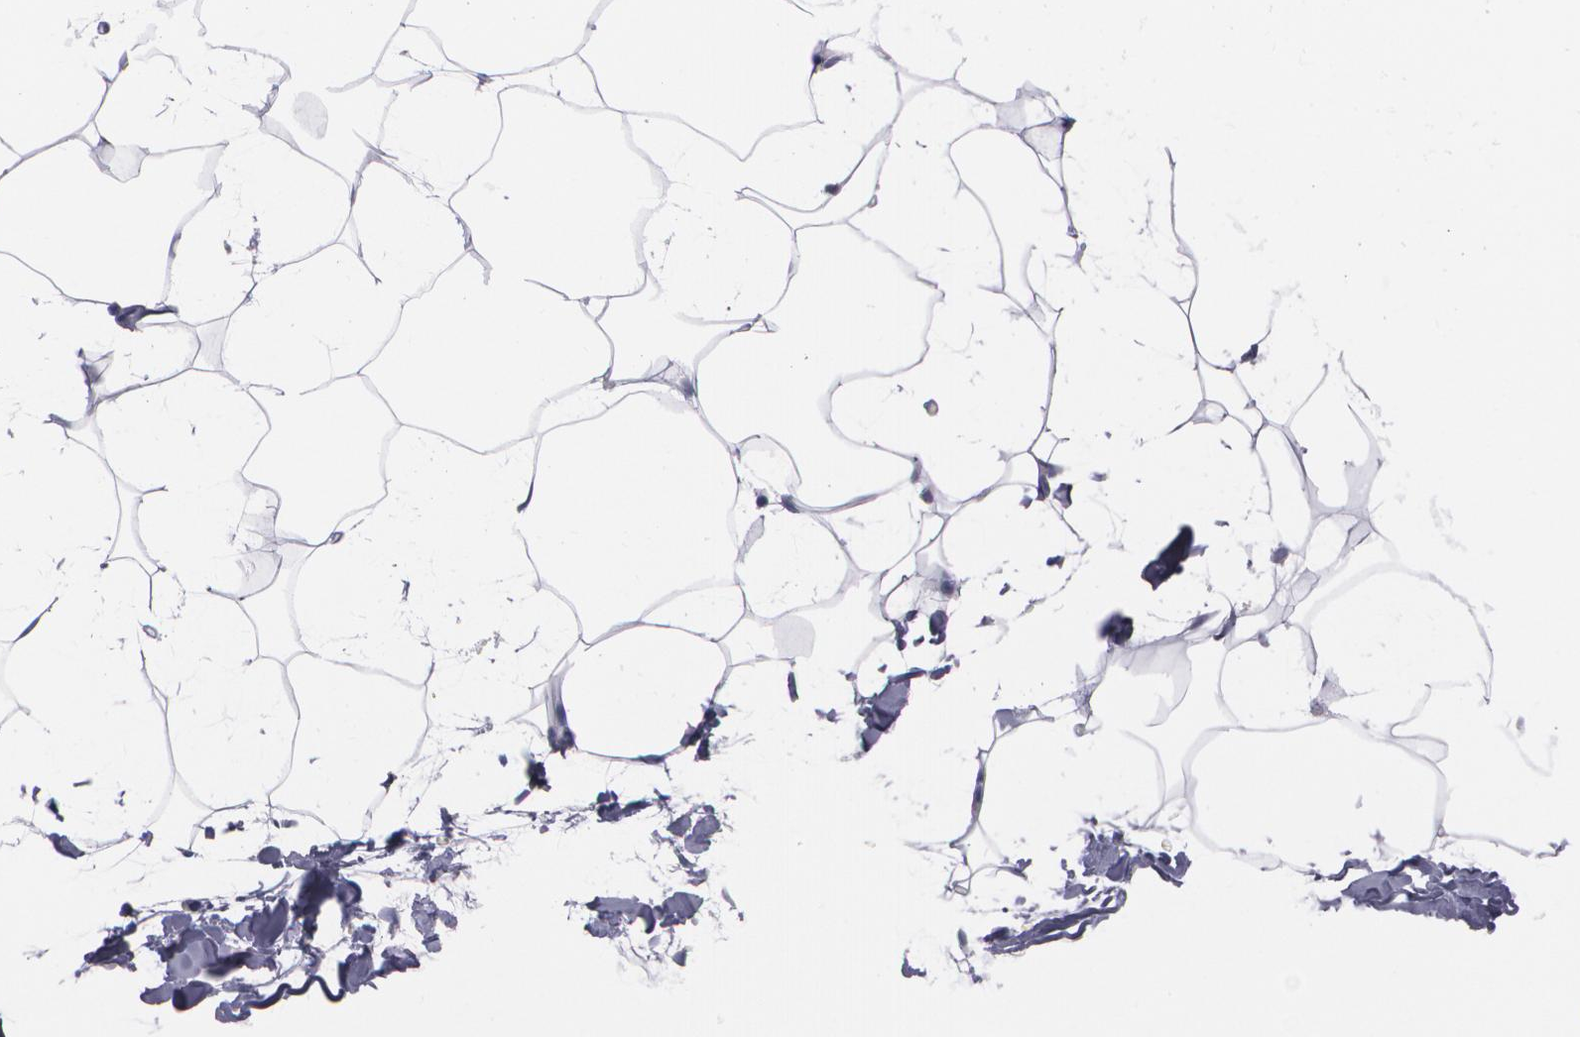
{"staining": {"intensity": "negative", "quantity": "none", "location": "none"}, "tissue": "adipose tissue", "cell_type": "Adipocytes", "image_type": "normal", "snomed": [{"axis": "morphology", "description": "Normal tissue, NOS"}, {"axis": "morphology", "description": "Duct carcinoma"}, {"axis": "topography", "description": "Breast"}, {"axis": "topography", "description": "Adipose tissue"}], "caption": "IHC image of unremarkable adipose tissue: human adipose tissue stained with DAB (3,3'-diaminobenzidine) reveals no significant protein expression in adipocytes.", "gene": "TP53", "patient": {"sex": "female", "age": 37}}